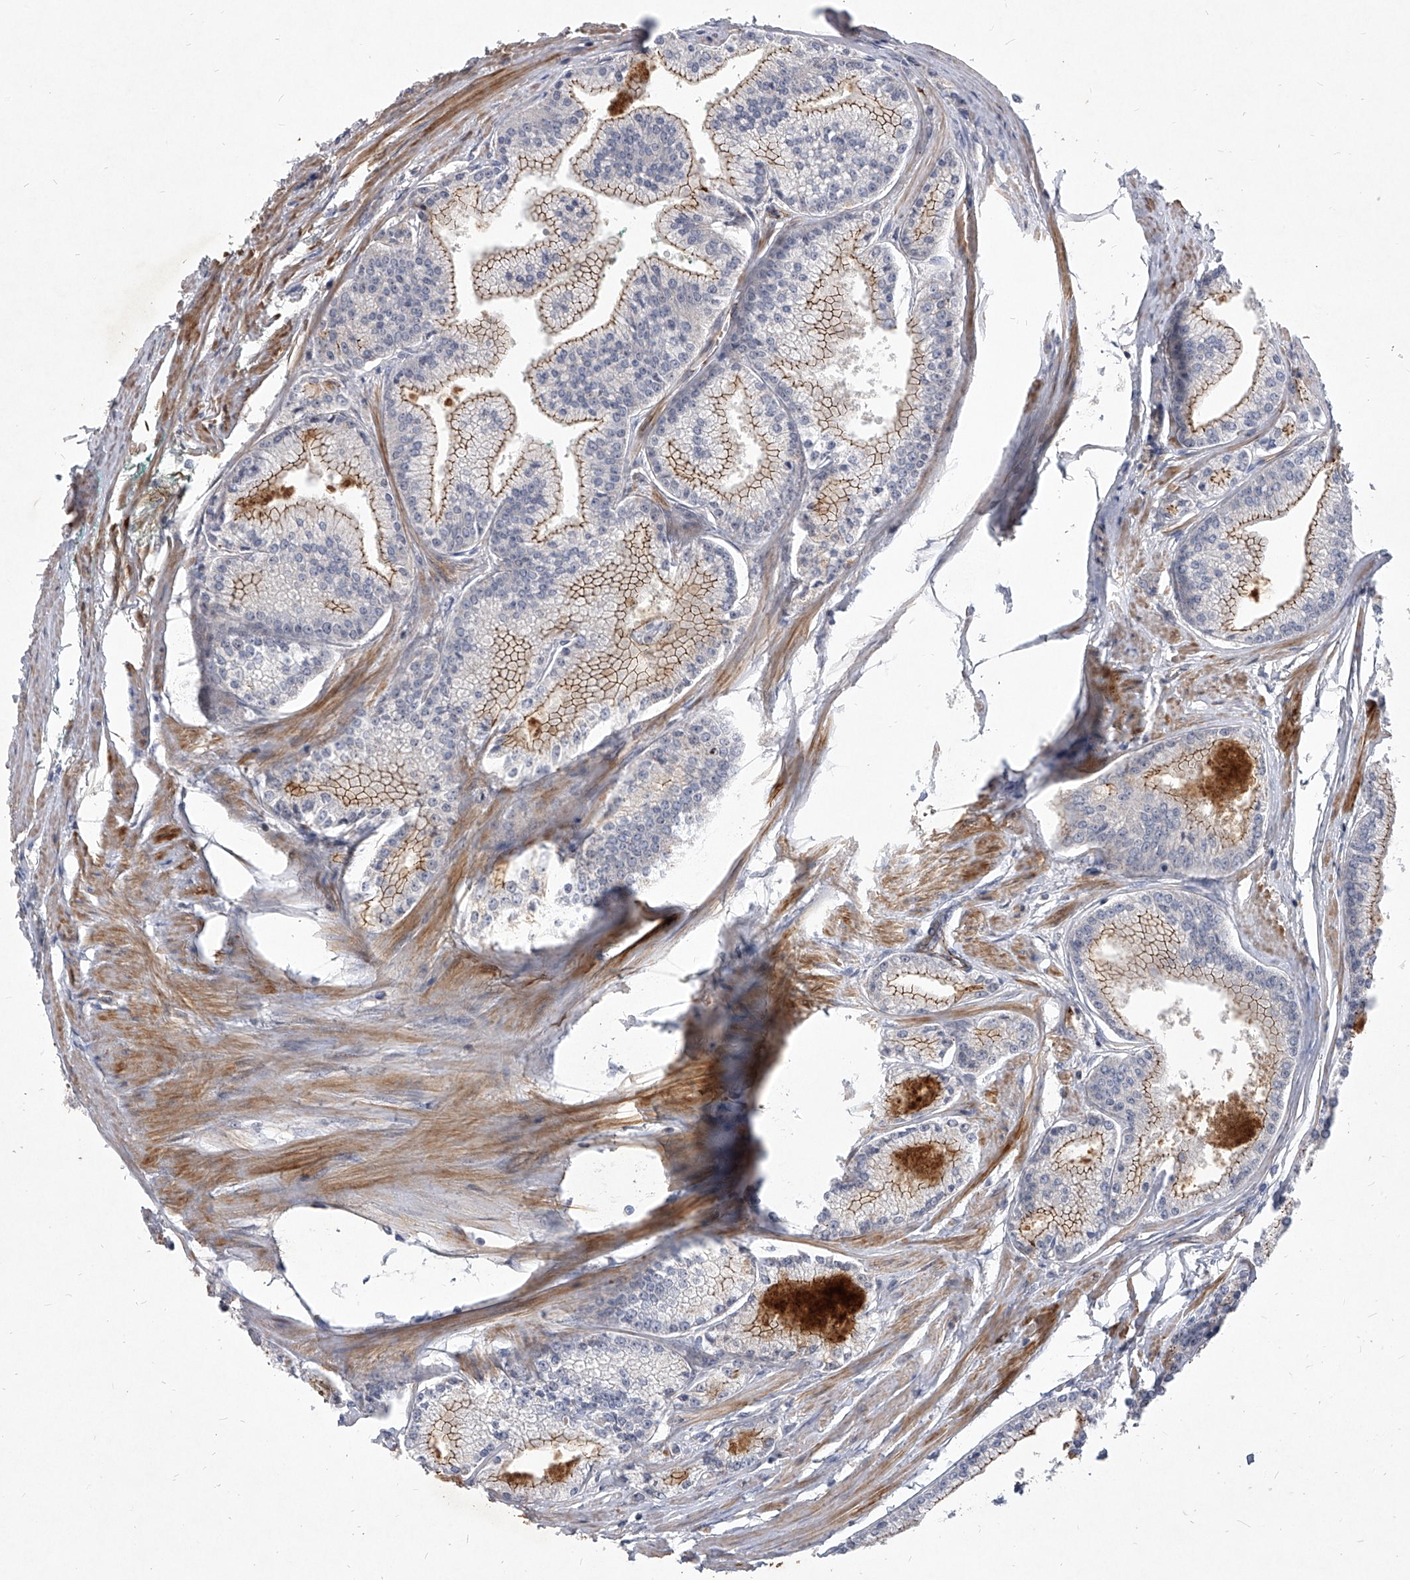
{"staining": {"intensity": "moderate", "quantity": "25%-75%", "location": "cytoplasmic/membranous"}, "tissue": "prostate cancer", "cell_type": "Tumor cells", "image_type": "cancer", "snomed": [{"axis": "morphology", "description": "Adenocarcinoma, Low grade"}, {"axis": "topography", "description": "Prostate"}], "caption": "The immunohistochemical stain labels moderate cytoplasmic/membranous positivity in tumor cells of prostate cancer (adenocarcinoma (low-grade)) tissue.", "gene": "MINDY4", "patient": {"sex": "male", "age": 52}}